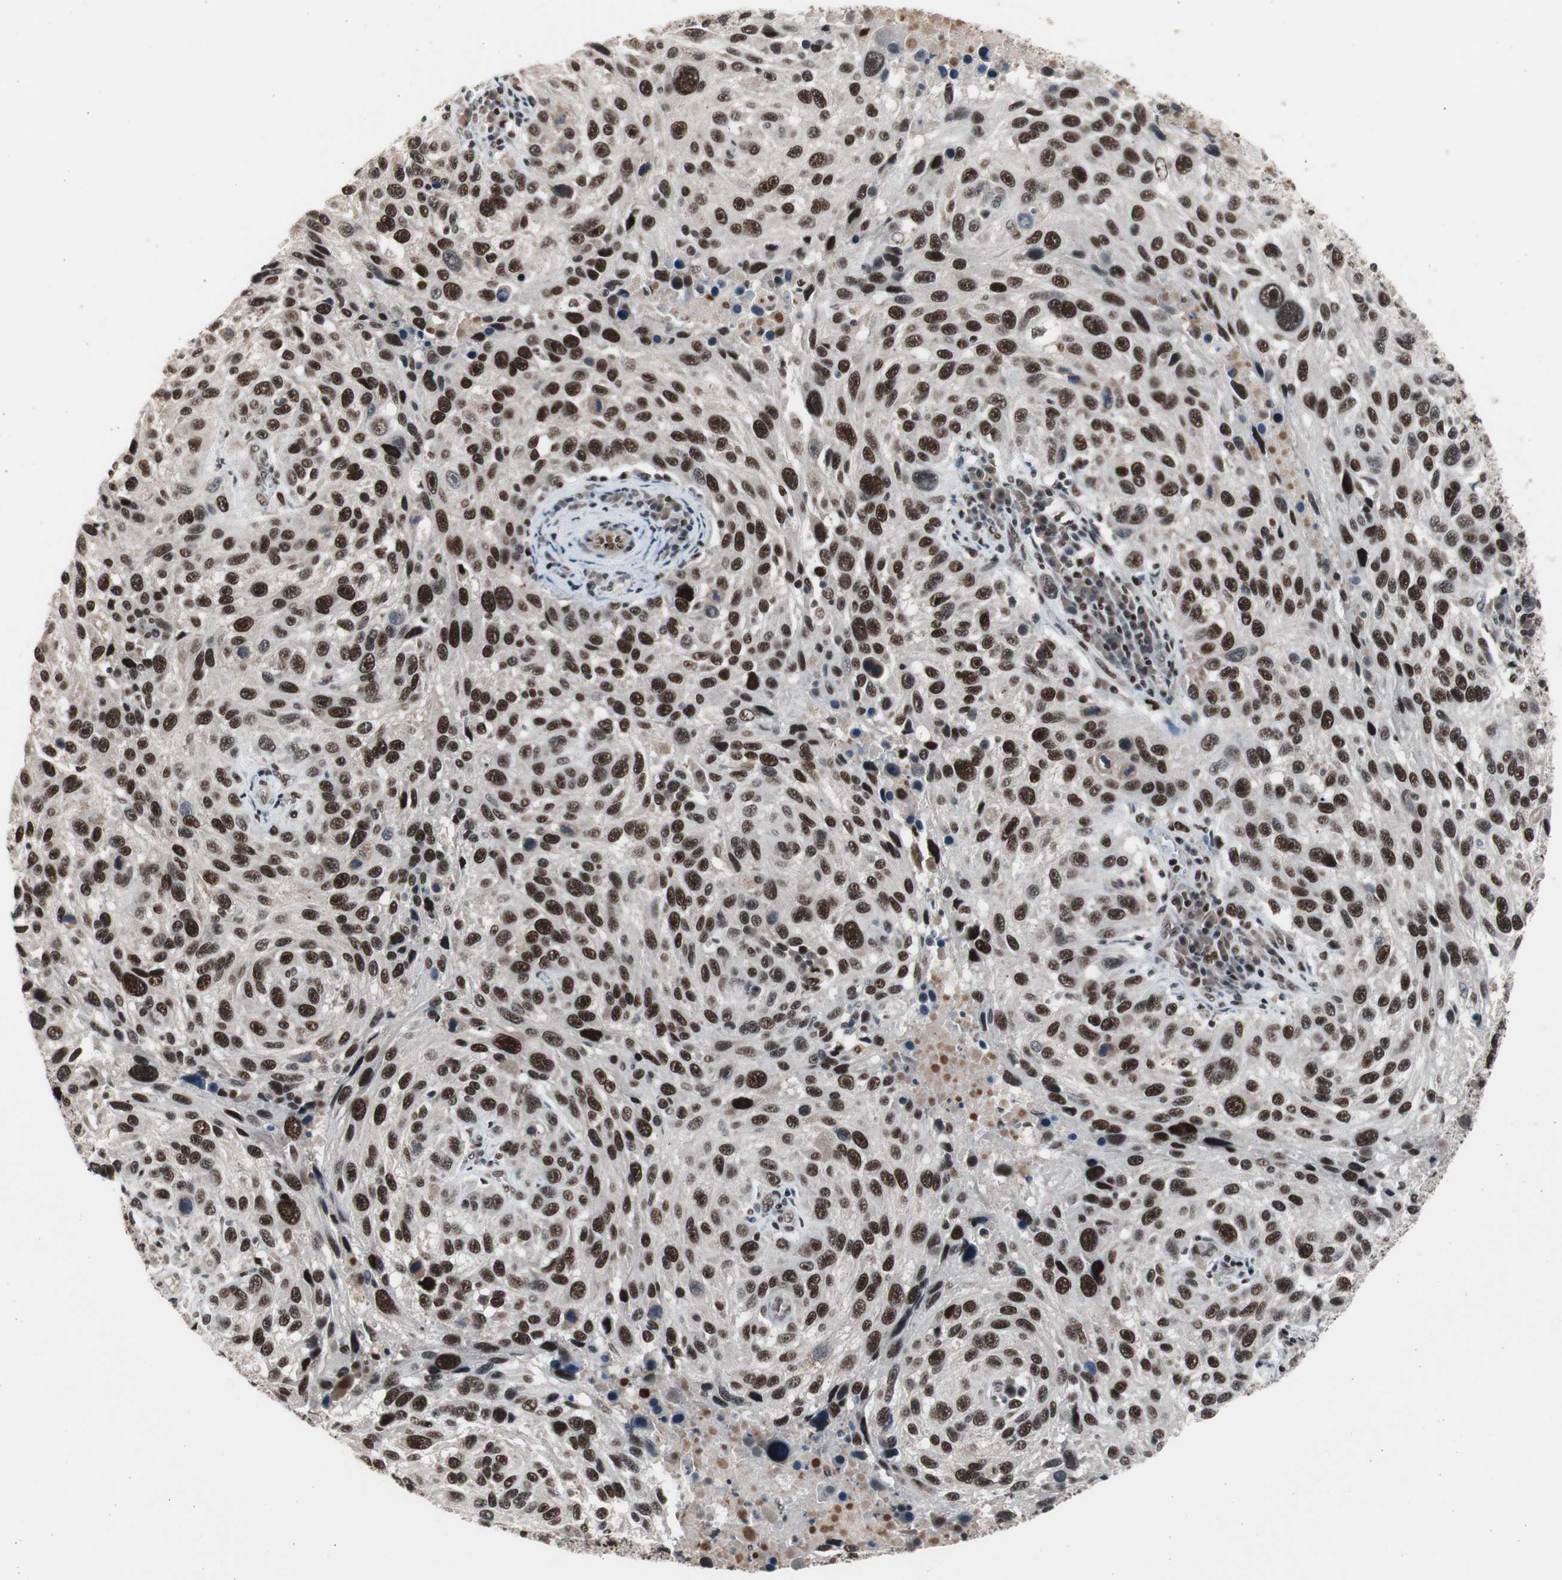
{"staining": {"intensity": "strong", "quantity": ">75%", "location": "nuclear"}, "tissue": "melanoma", "cell_type": "Tumor cells", "image_type": "cancer", "snomed": [{"axis": "morphology", "description": "Malignant melanoma, NOS"}, {"axis": "topography", "description": "Skin"}], "caption": "Melanoma stained for a protein exhibits strong nuclear positivity in tumor cells.", "gene": "RPA1", "patient": {"sex": "male", "age": 53}}